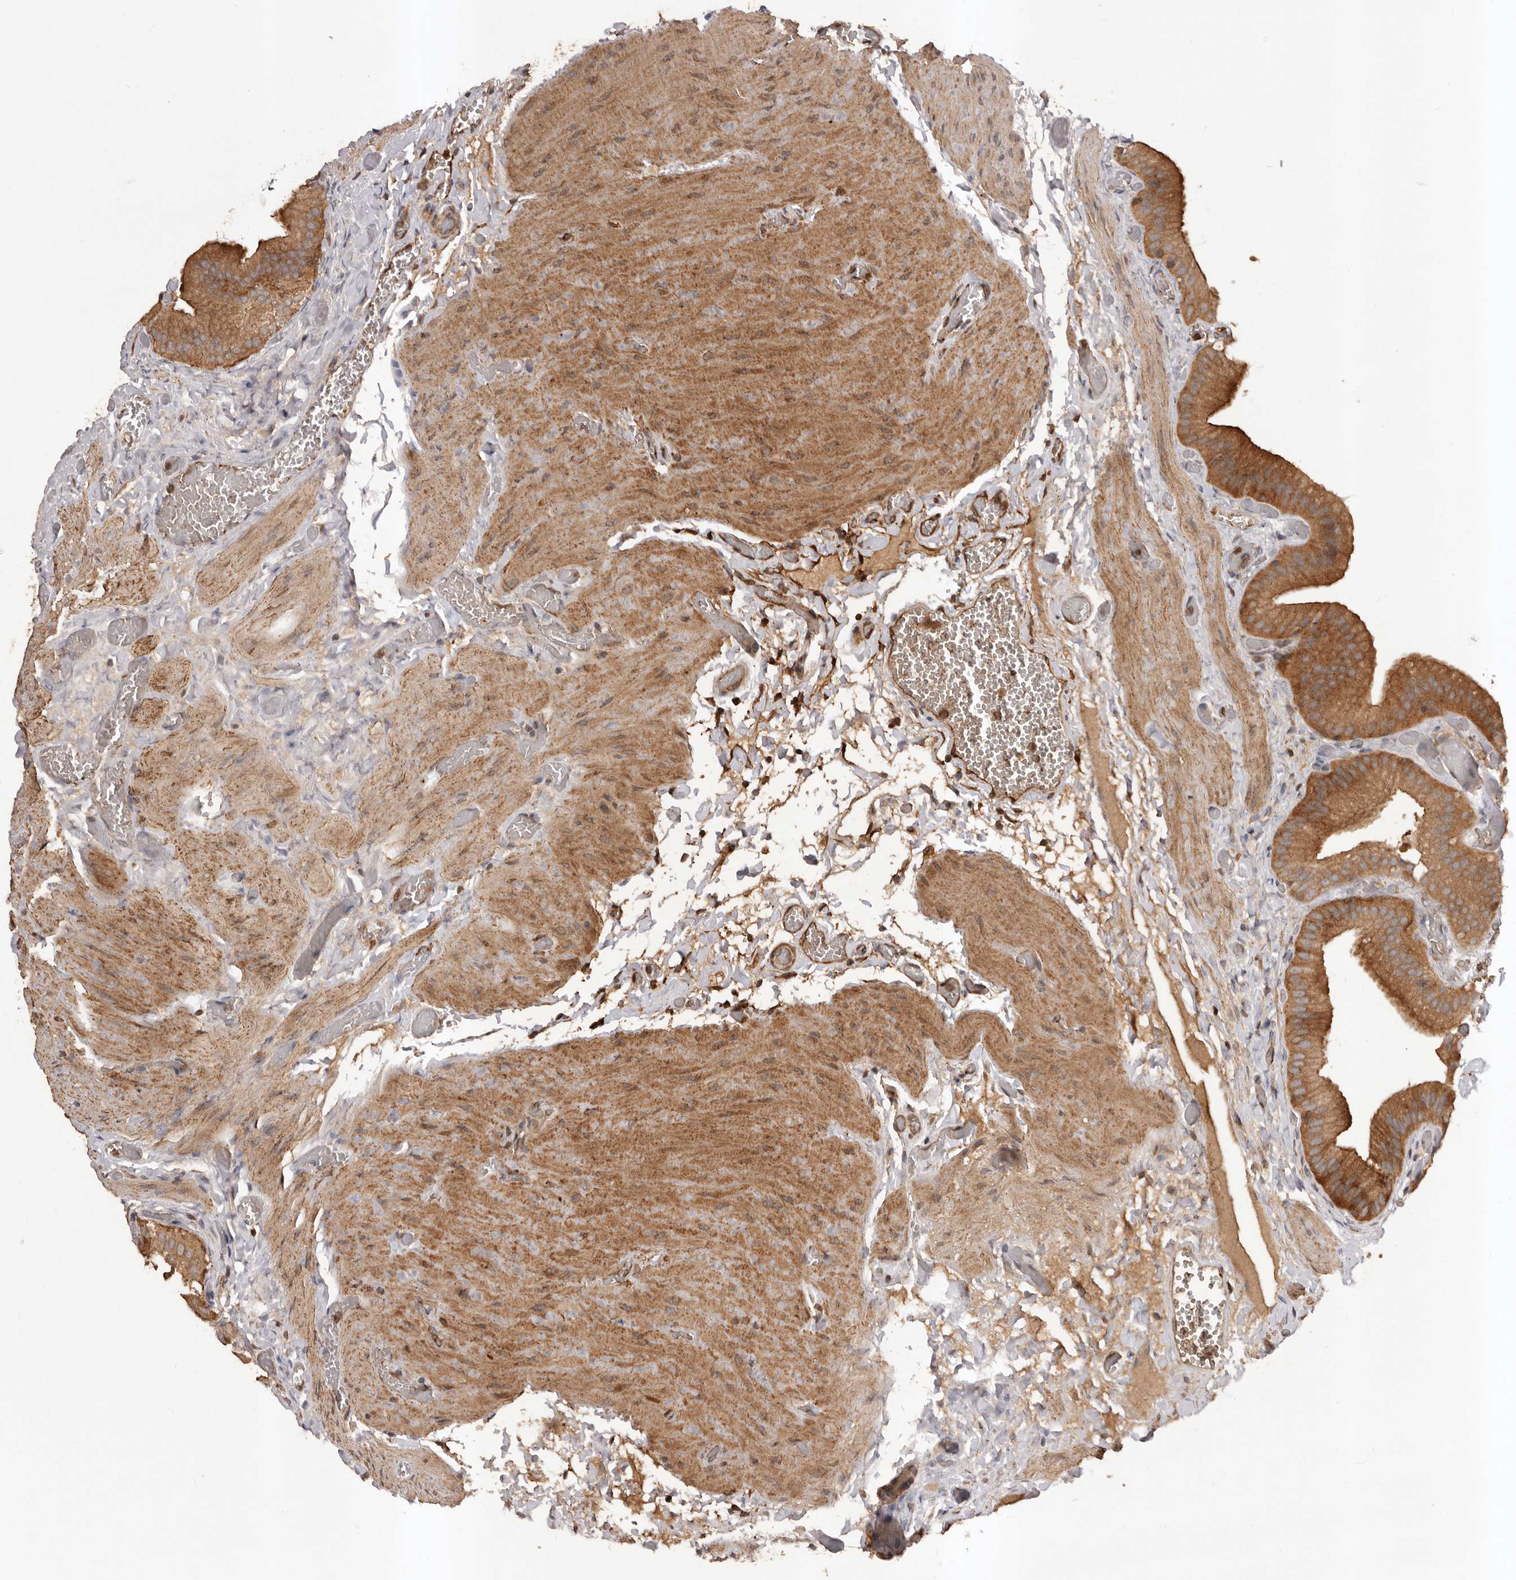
{"staining": {"intensity": "moderate", "quantity": ">75%", "location": "cytoplasmic/membranous"}, "tissue": "gallbladder", "cell_type": "Glandular cells", "image_type": "normal", "snomed": [{"axis": "morphology", "description": "Normal tissue, NOS"}, {"axis": "topography", "description": "Gallbladder"}], "caption": "Gallbladder stained with DAB immunohistochemistry (IHC) exhibits medium levels of moderate cytoplasmic/membranous positivity in about >75% of glandular cells.", "gene": "SLC22A3", "patient": {"sex": "female", "age": 64}}